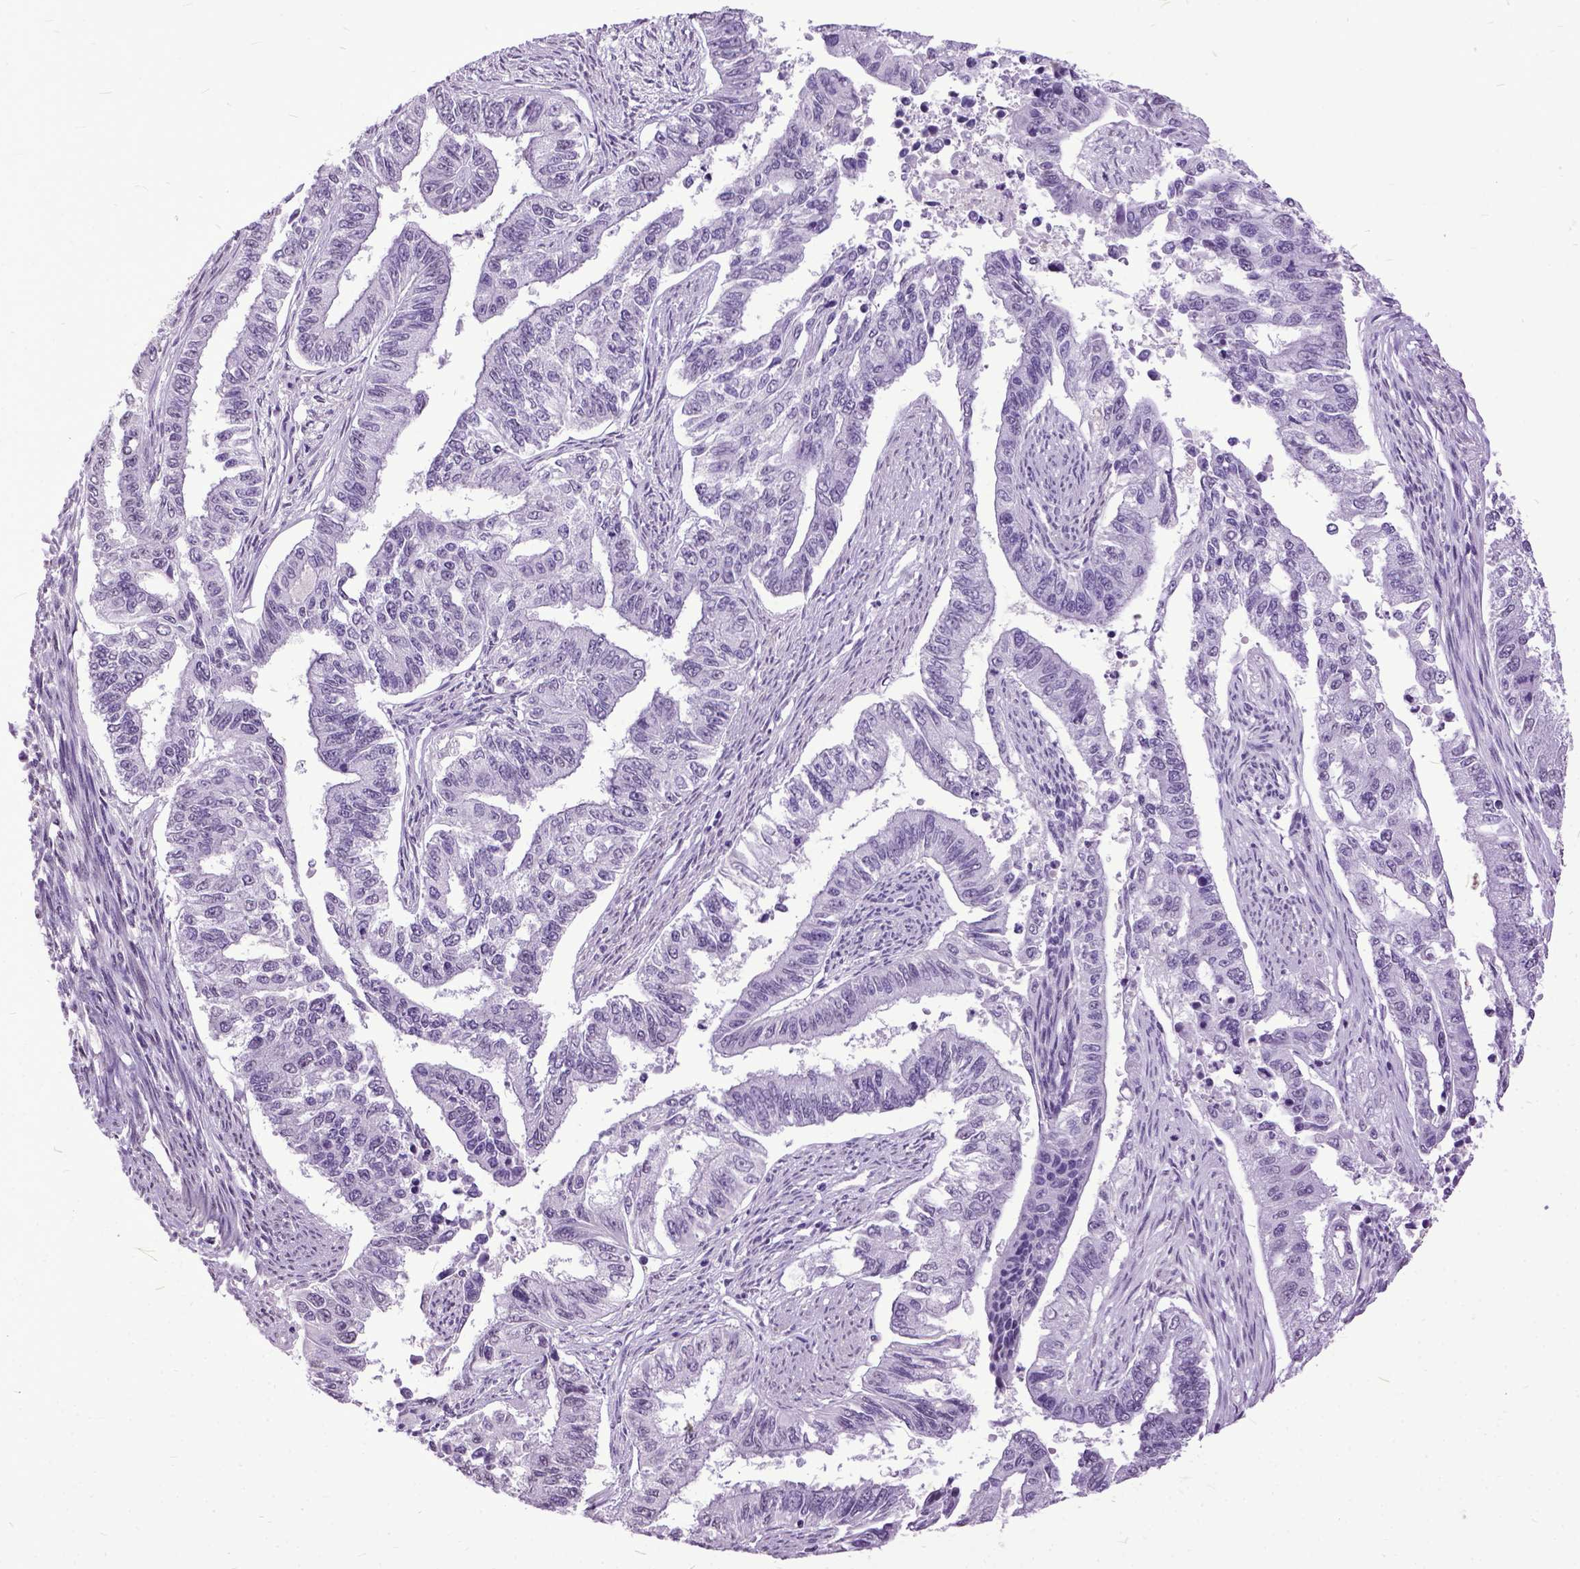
{"staining": {"intensity": "negative", "quantity": "none", "location": "none"}, "tissue": "endometrial cancer", "cell_type": "Tumor cells", "image_type": "cancer", "snomed": [{"axis": "morphology", "description": "Adenocarcinoma, NOS"}, {"axis": "topography", "description": "Uterus"}], "caption": "Immunohistochemistry histopathology image of neoplastic tissue: endometrial cancer stained with DAB reveals no significant protein staining in tumor cells. (Brightfield microscopy of DAB (3,3'-diaminobenzidine) IHC at high magnification).", "gene": "MARCHF10", "patient": {"sex": "female", "age": 59}}